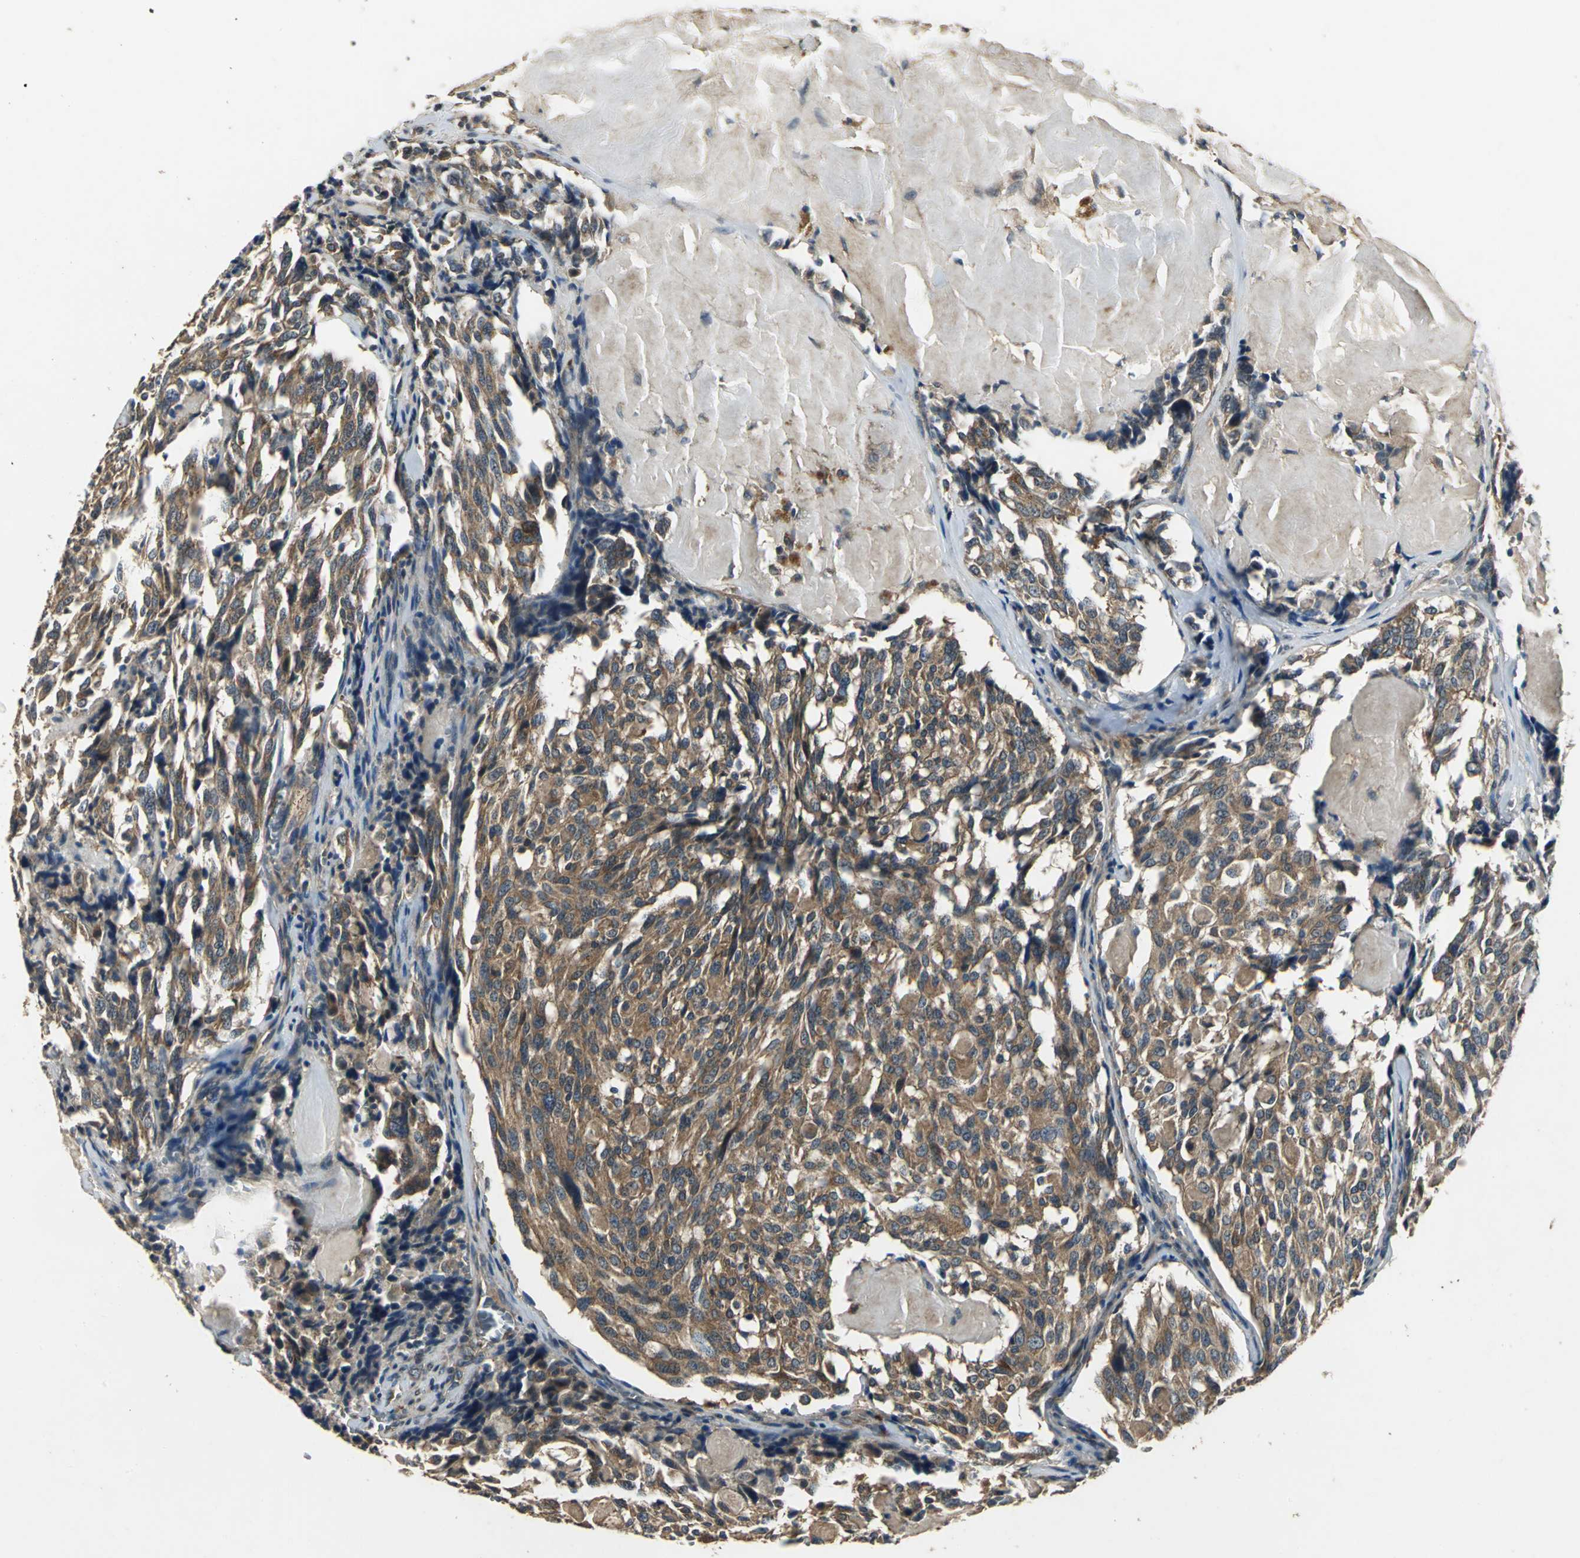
{"staining": {"intensity": "moderate", "quantity": ">75%", "location": "cytoplasmic/membranous"}, "tissue": "thyroid cancer", "cell_type": "Tumor cells", "image_type": "cancer", "snomed": [{"axis": "morphology", "description": "Carcinoma, NOS"}, {"axis": "morphology", "description": "Carcinoid, malignant, NOS"}, {"axis": "topography", "description": "Thyroid gland"}], "caption": "Thyroid cancer stained for a protein demonstrates moderate cytoplasmic/membranous positivity in tumor cells.", "gene": "IRF3", "patient": {"sex": "male", "age": 33}}